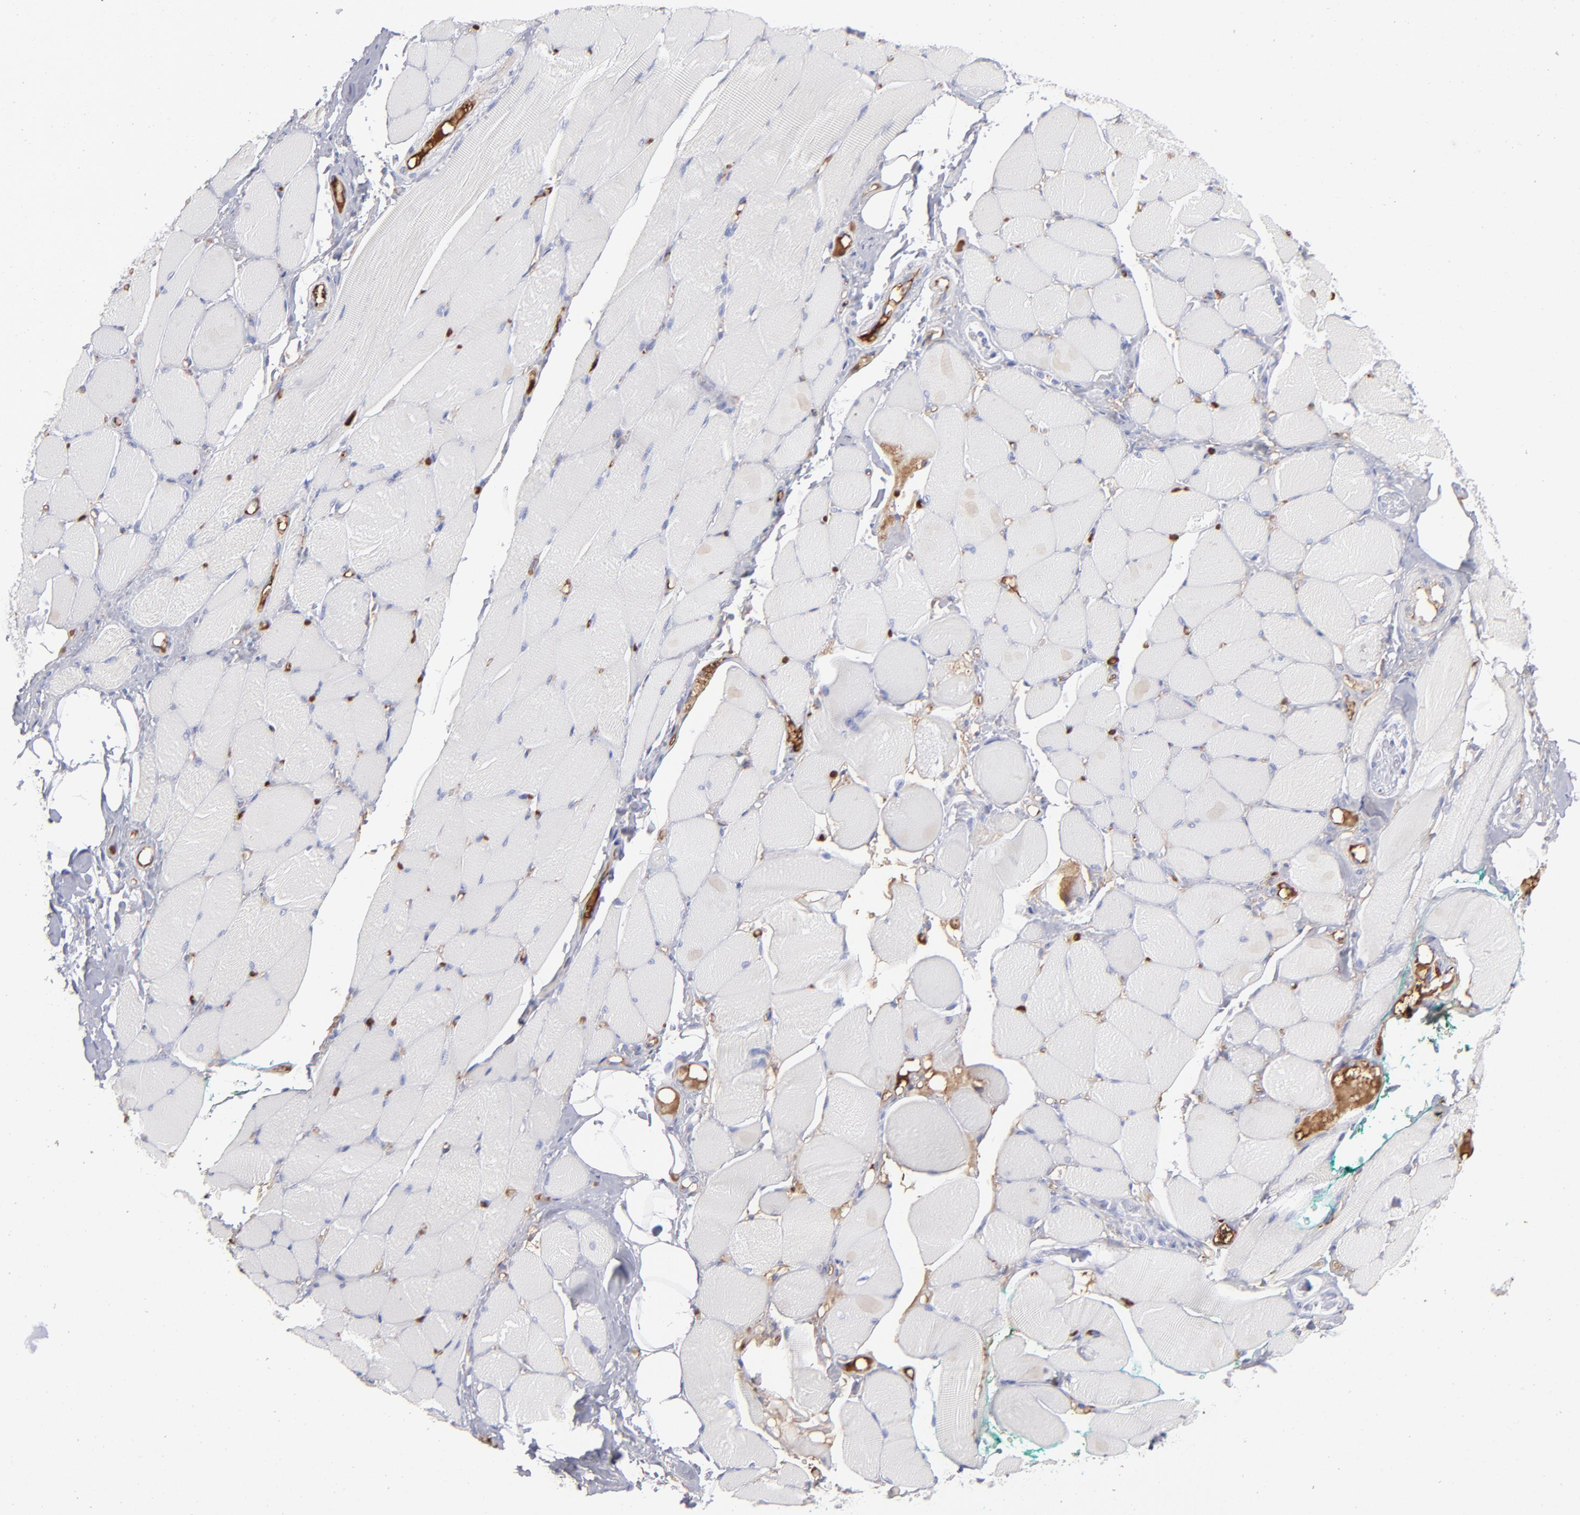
{"staining": {"intensity": "negative", "quantity": "none", "location": "none"}, "tissue": "skeletal muscle", "cell_type": "Myocytes", "image_type": "normal", "snomed": [{"axis": "morphology", "description": "Normal tissue, NOS"}, {"axis": "topography", "description": "Skeletal muscle"}, {"axis": "topography", "description": "Peripheral nerve tissue"}], "caption": "The image displays no significant staining in myocytes of skeletal muscle.", "gene": "HP", "patient": {"sex": "female", "age": 84}}